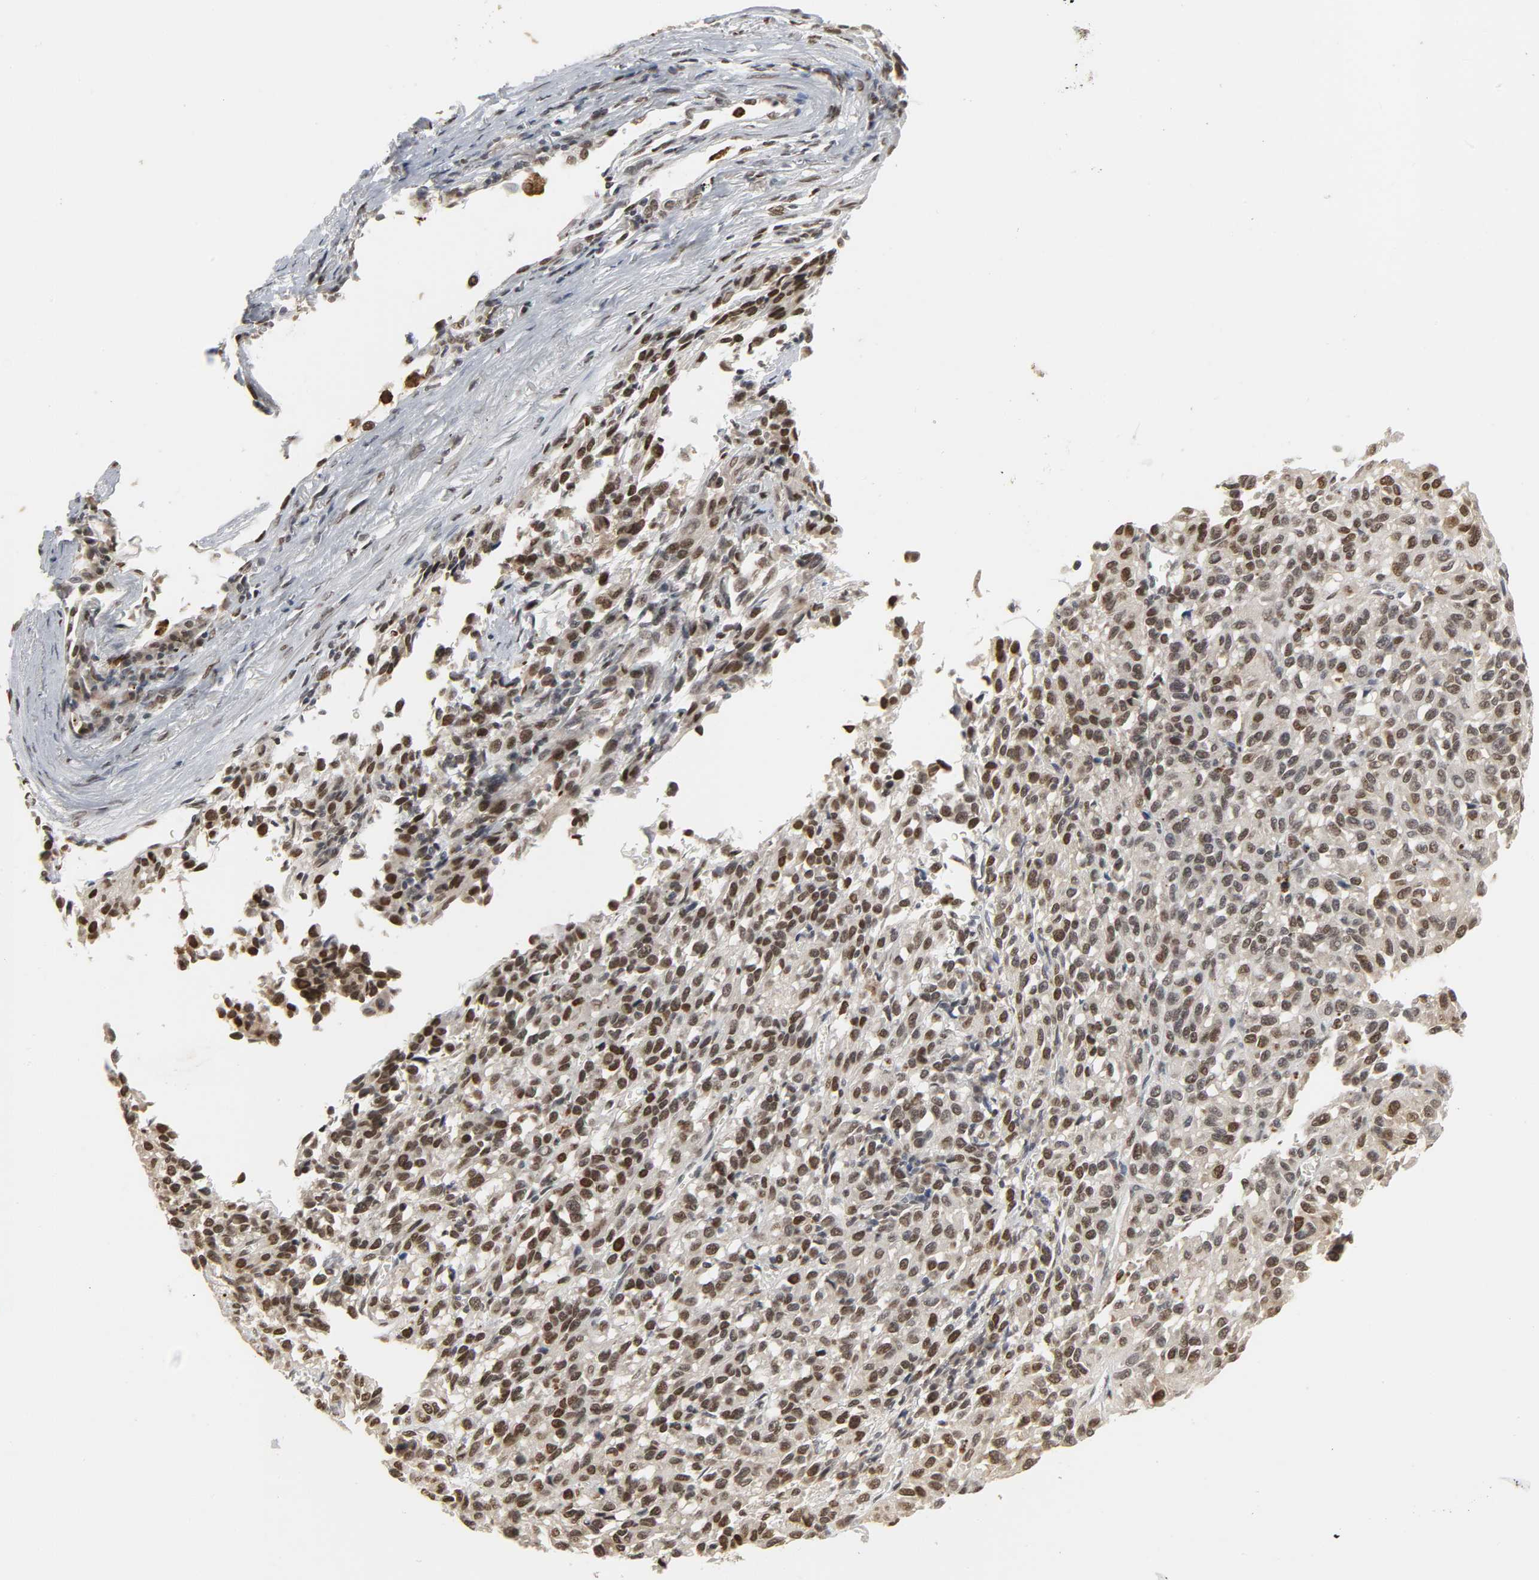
{"staining": {"intensity": "weak", "quantity": ">75%", "location": "nuclear"}, "tissue": "melanoma", "cell_type": "Tumor cells", "image_type": "cancer", "snomed": [{"axis": "morphology", "description": "Malignant melanoma, Metastatic site"}, {"axis": "topography", "description": "Lung"}], "caption": "Immunohistochemical staining of human melanoma displays weak nuclear protein expression in approximately >75% of tumor cells.", "gene": "DAZAP1", "patient": {"sex": "male", "age": 64}}